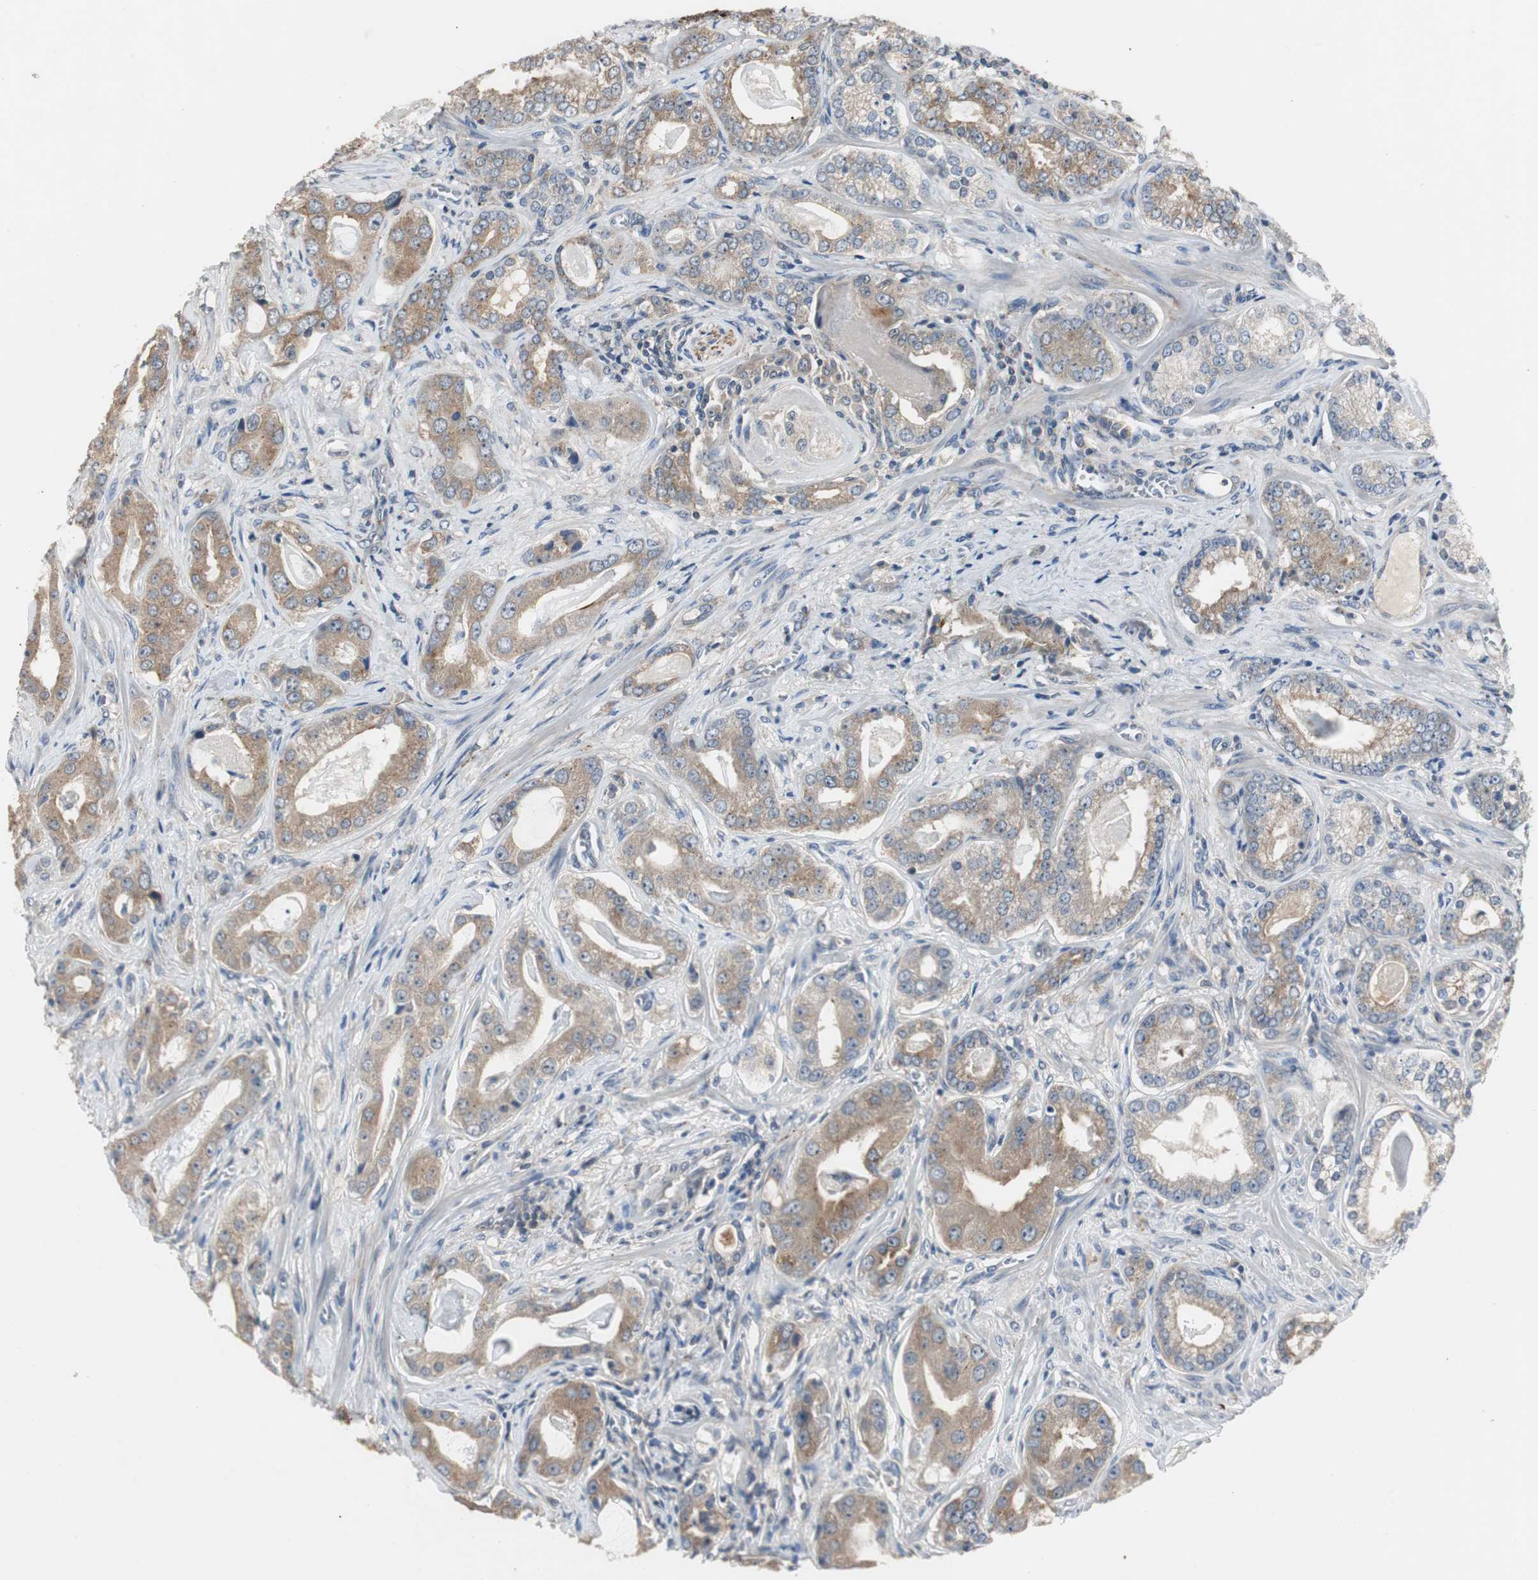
{"staining": {"intensity": "moderate", "quantity": "25%-75%", "location": "cytoplasmic/membranous"}, "tissue": "prostate cancer", "cell_type": "Tumor cells", "image_type": "cancer", "snomed": [{"axis": "morphology", "description": "Adenocarcinoma, Low grade"}, {"axis": "topography", "description": "Prostate"}], "caption": "The photomicrograph exhibits staining of prostate adenocarcinoma (low-grade), revealing moderate cytoplasmic/membranous protein positivity (brown color) within tumor cells.", "gene": "PTPRN2", "patient": {"sex": "male", "age": 59}}